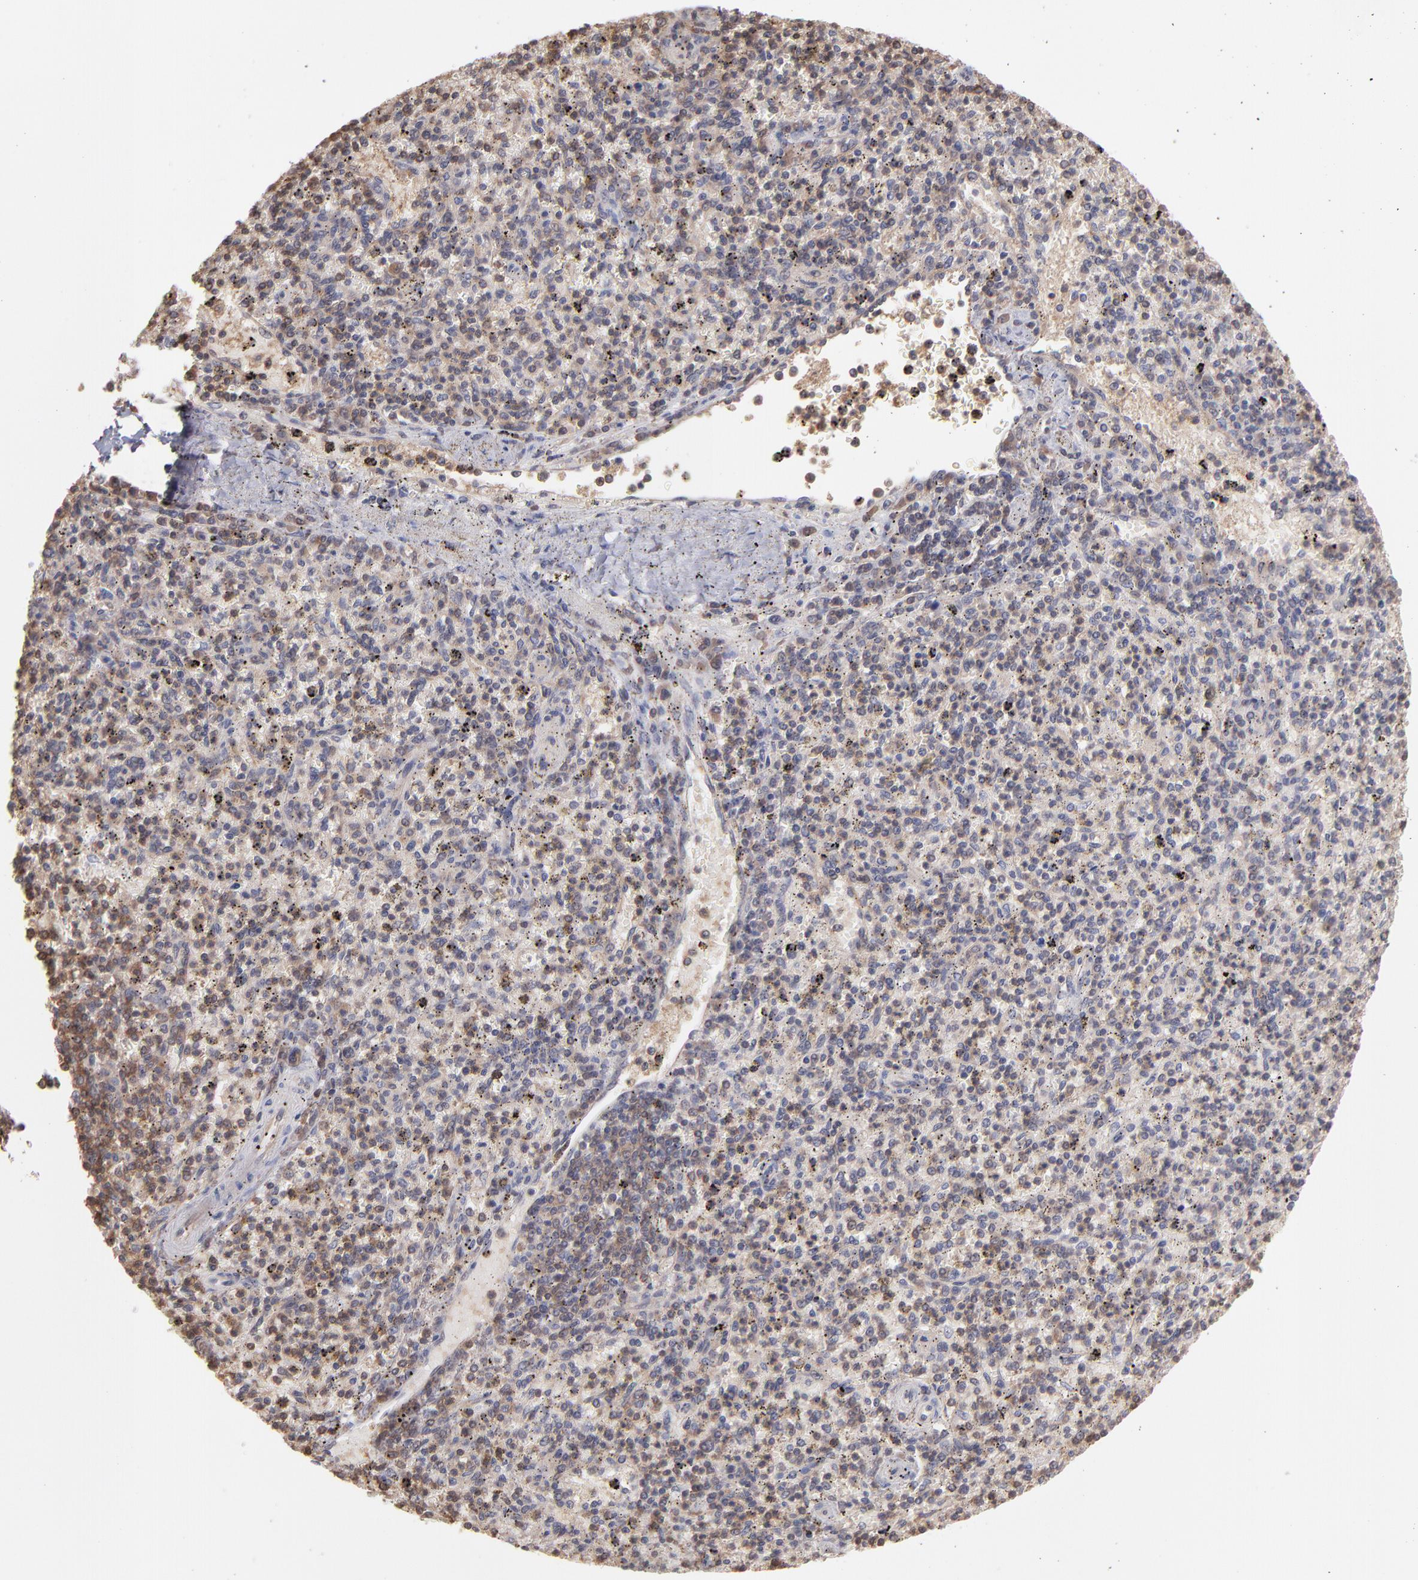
{"staining": {"intensity": "moderate", "quantity": "25%-75%", "location": "cytoplasmic/membranous"}, "tissue": "spleen", "cell_type": "Cells in red pulp", "image_type": "normal", "snomed": [{"axis": "morphology", "description": "Normal tissue, NOS"}, {"axis": "topography", "description": "Spleen"}], "caption": "This histopathology image demonstrates immunohistochemistry (IHC) staining of normal human spleen, with medium moderate cytoplasmic/membranous expression in about 25%-75% of cells in red pulp.", "gene": "MAP2K2", "patient": {"sex": "male", "age": 72}}